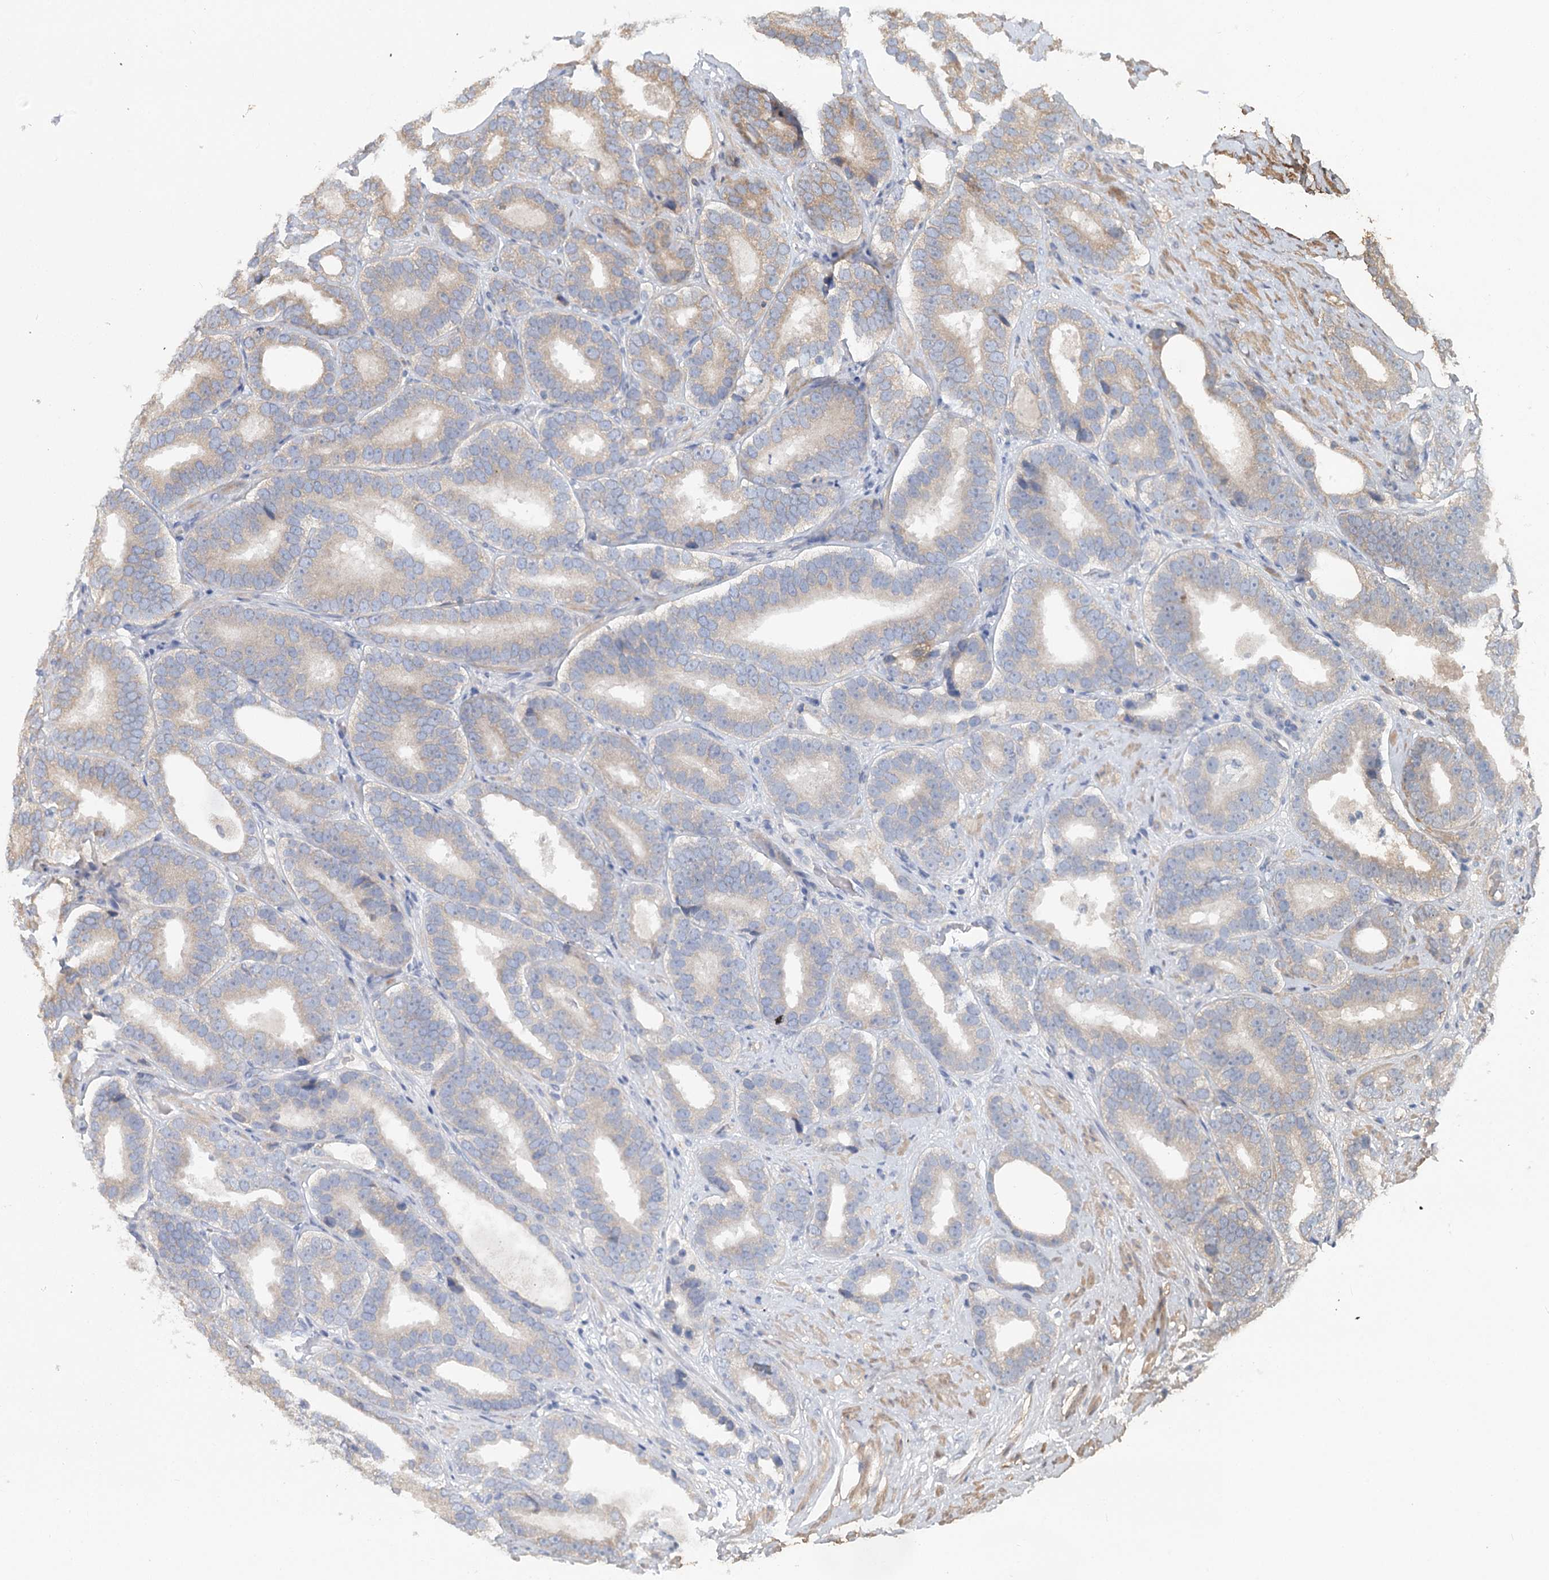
{"staining": {"intensity": "weak", "quantity": "<25%", "location": "cytoplasmic/membranous"}, "tissue": "prostate cancer", "cell_type": "Tumor cells", "image_type": "cancer", "snomed": [{"axis": "morphology", "description": "Adenocarcinoma, High grade"}, {"axis": "topography", "description": "Prostate"}], "caption": "Tumor cells are negative for protein expression in human prostate cancer (adenocarcinoma (high-grade)).", "gene": "PAIP2", "patient": {"sex": "male", "age": 56}}